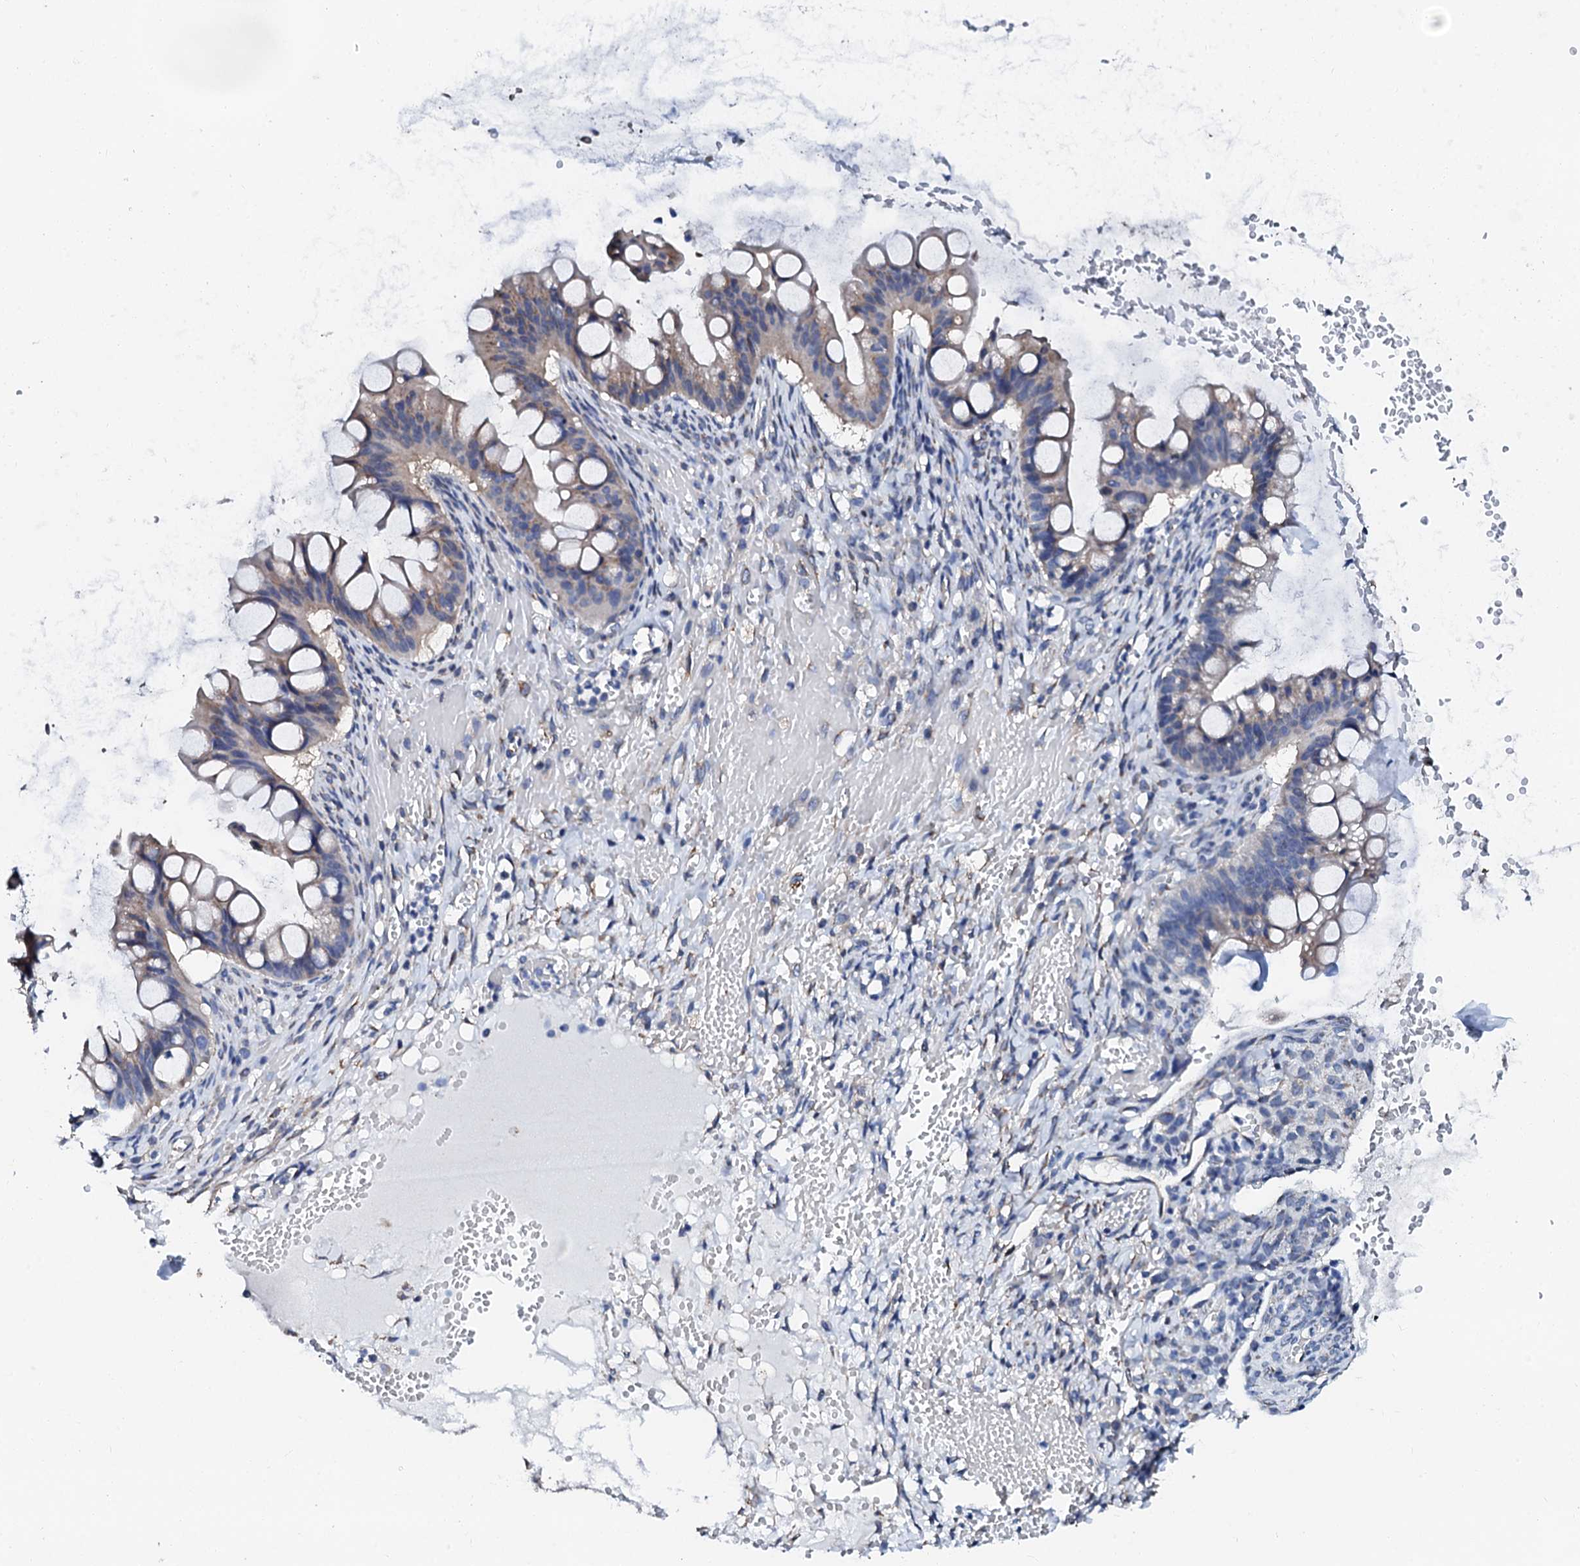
{"staining": {"intensity": "weak", "quantity": "25%-75%", "location": "cytoplasmic/membranous"}, "tissue": "ovarian cancer", "cell_type": "Tumor cells", "image_type": "cancer", "snomed": [{"axis": "morphology", "description": "Cystadenocarcinoma, mucinous, NOS"}, {"axis": "topography", "description": "Ovary"}], "caption": "Protein staining of mucinous cystadenocarcinoma (ovarian) tissue exhibits weak cytoplasmic/membranous staining in about 25%-75% of tumor cells.", "gene": "AKAP3", "patient": {"sex": "female", "age": 73}}